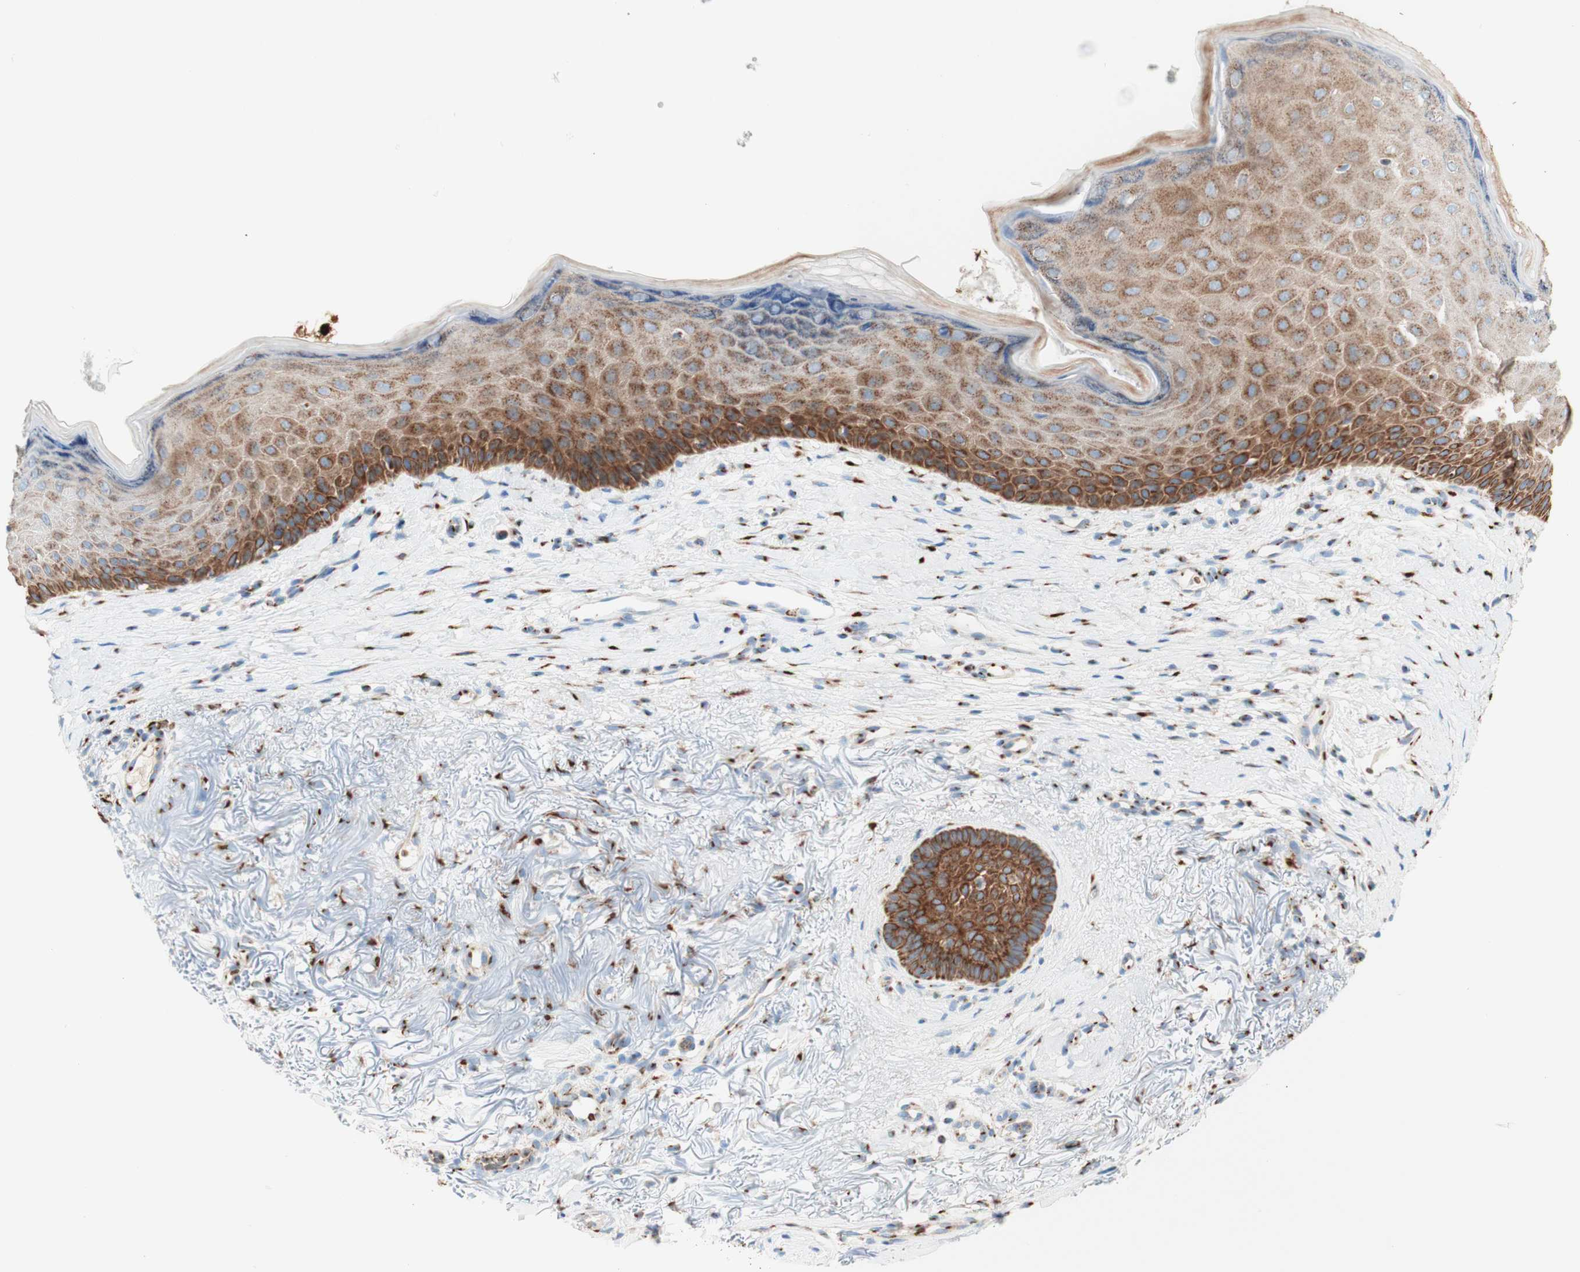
{"staining": {"intensity": "strong", "quantity": ">75%", "location": "cytoplasmic/membranous"}, "tissue": "skin cancer", "cell_type": "Tumor cells", "image_type": "cancer", "snomed": [{"axis": "morphology", "description": "Basal cell carcinoma"}, {"axis": "topography", "description": "Skin"}], "caption": "Basal cell carcinoma (skin) tissue displays strong cytoplasmic/membranous staining in about >75% of tumor cells, visualized by immunohistochemistry.", "gene": "GOLGB1", "patient": {"sex": "female", "age": 70}}